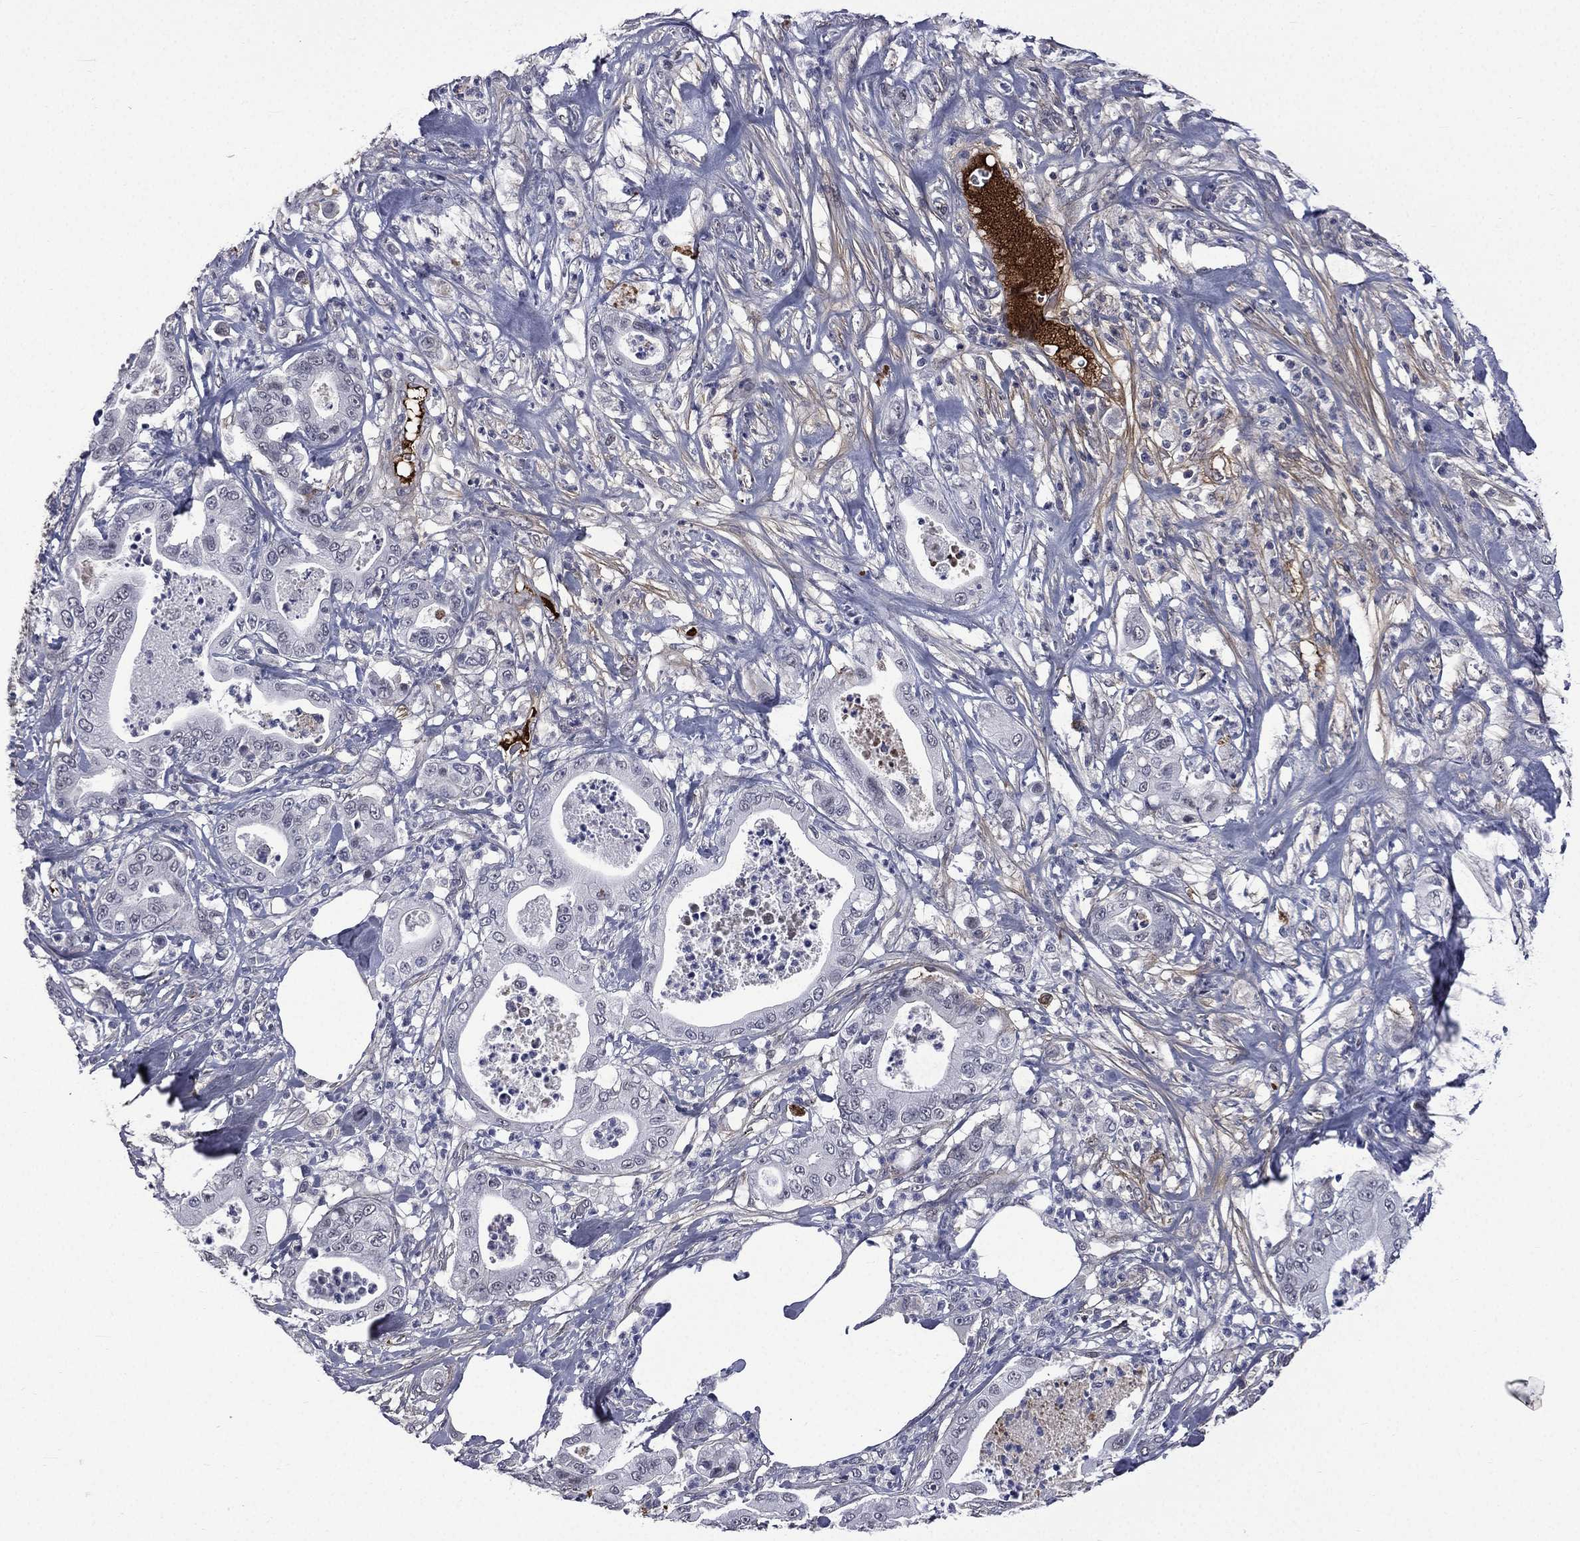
{"staining": {"intensity": "negative", "quantity": "none", "location": "none"}, "tissue": "pancreatic cancer", "cell_type": "Tumor cells", "image_type": "cancer", "snomed": [{"axis": "morphology", "description": "Adenocarcinoma, NOS"}, {"axis": "topography", "description": "Pancreas"}], "caption": "Tumor cells are negative for protein expression in human pancreatic cancer (adenocarcinoma). (DAB IHC visualized using brightfield microscopy, high magnification).", "gene": "FGG", "patient": {"sex": "male", "age": 71}}